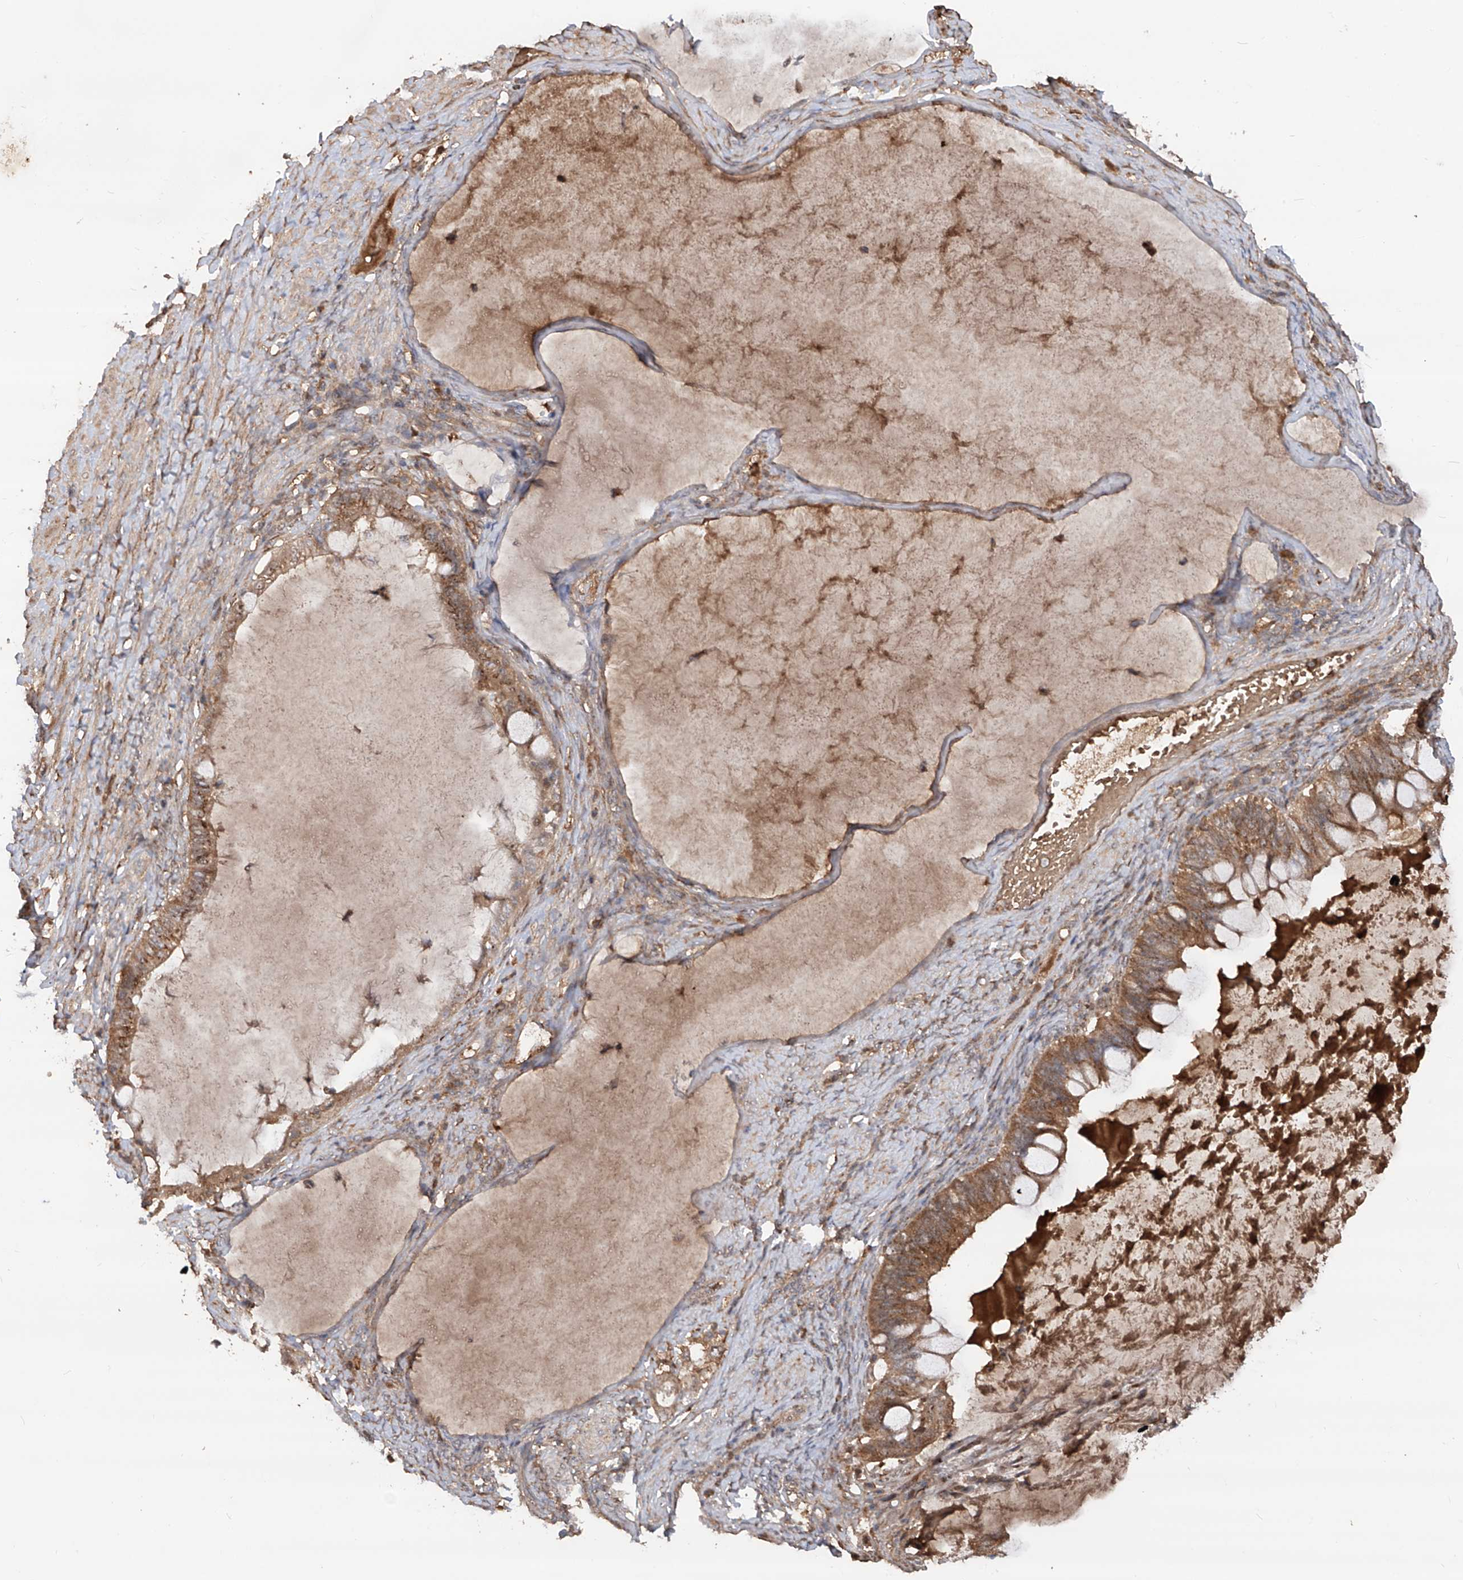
{"staining": {"intensity": "moderate", "quantity": ">75%", "location": "cytoplasmic/membranous"}, "tissue": "ovarian cancer", "cell_type": "Tumor cells", "image_type": "cancer", "snomed": [{"axis": "morphology", "description": "Cystadenocarcinoma, mucinous, NOS"}, {"axis": "topography", "description": "Ovary"}], "caption": "Human ovarian mucinous cystadenocarcinoma stained with a brown dye demonstrates moderate cytoplasmic/membranous positive expression in approximately >75% of tumor cells.", "gene": "EDN1", "patient": {"sex": "female", "age": 61}}